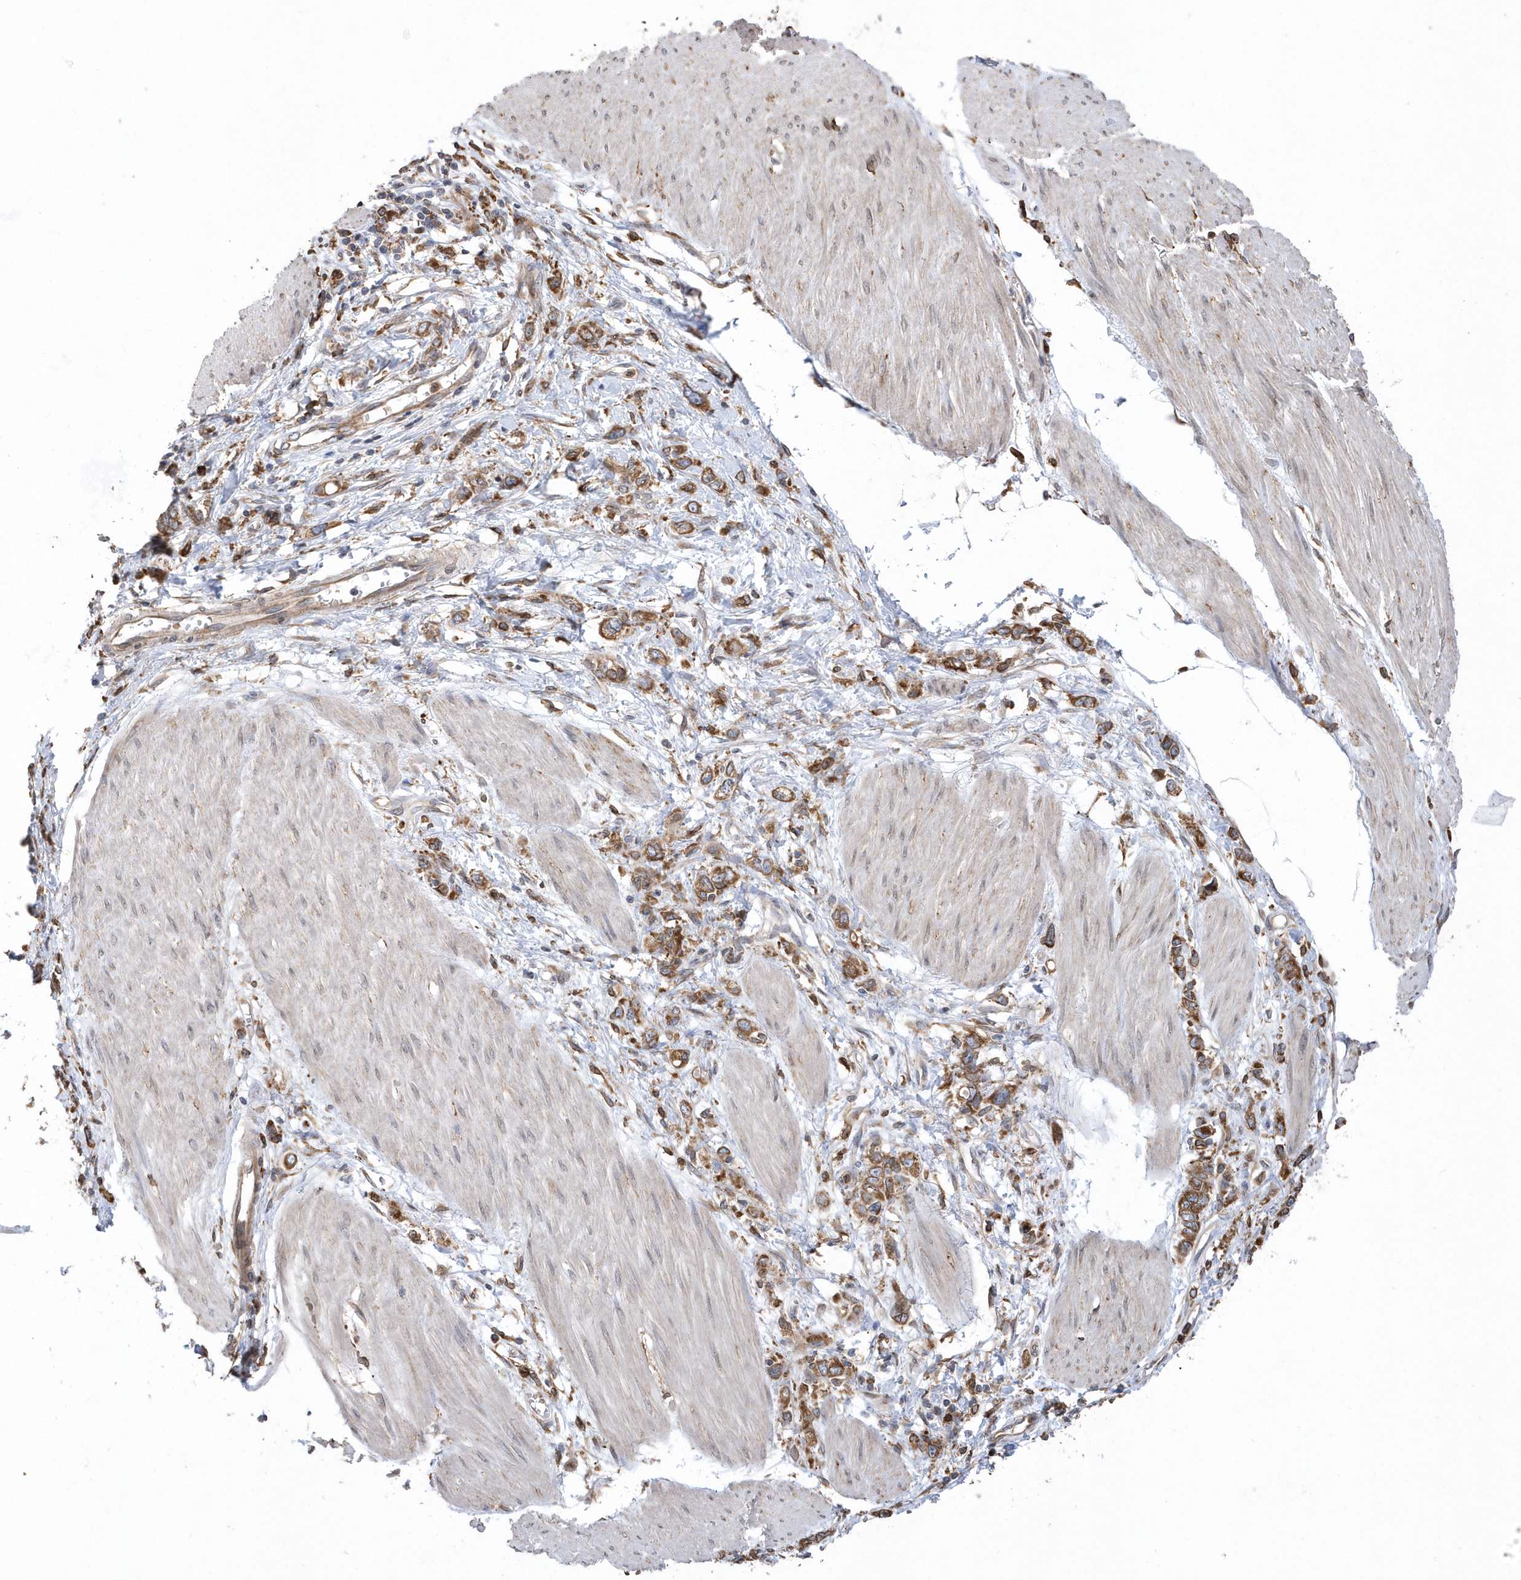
{"staining": {"intensity": "moderate", "quantity": ">75%", "location": "cytoplasmic/membranous"}, "tissue": "stomach cancer", "cell_type": "Tumor cells", "image_type": "cancer", "snomed": [{"axis": "morphology", "description": "Adenocarcinoma, NOS"}, {"axis": "topography", "description": "Stomach"}], "caption": "An IHC photomicrograph of neoplastic tissue is shown. Protein staining in brown highlights moderate cytoplasmic/membranous positivity in adenocarcinoma (stomach) within tumor cells. The staining was performed using DAB to visualize the protein expression in brown, while the nuclei were stained in blue with hematoxylin (Magnification: 20x).", "gene": "VAMP7", "patient": {"sex": "female", "age": 76}}